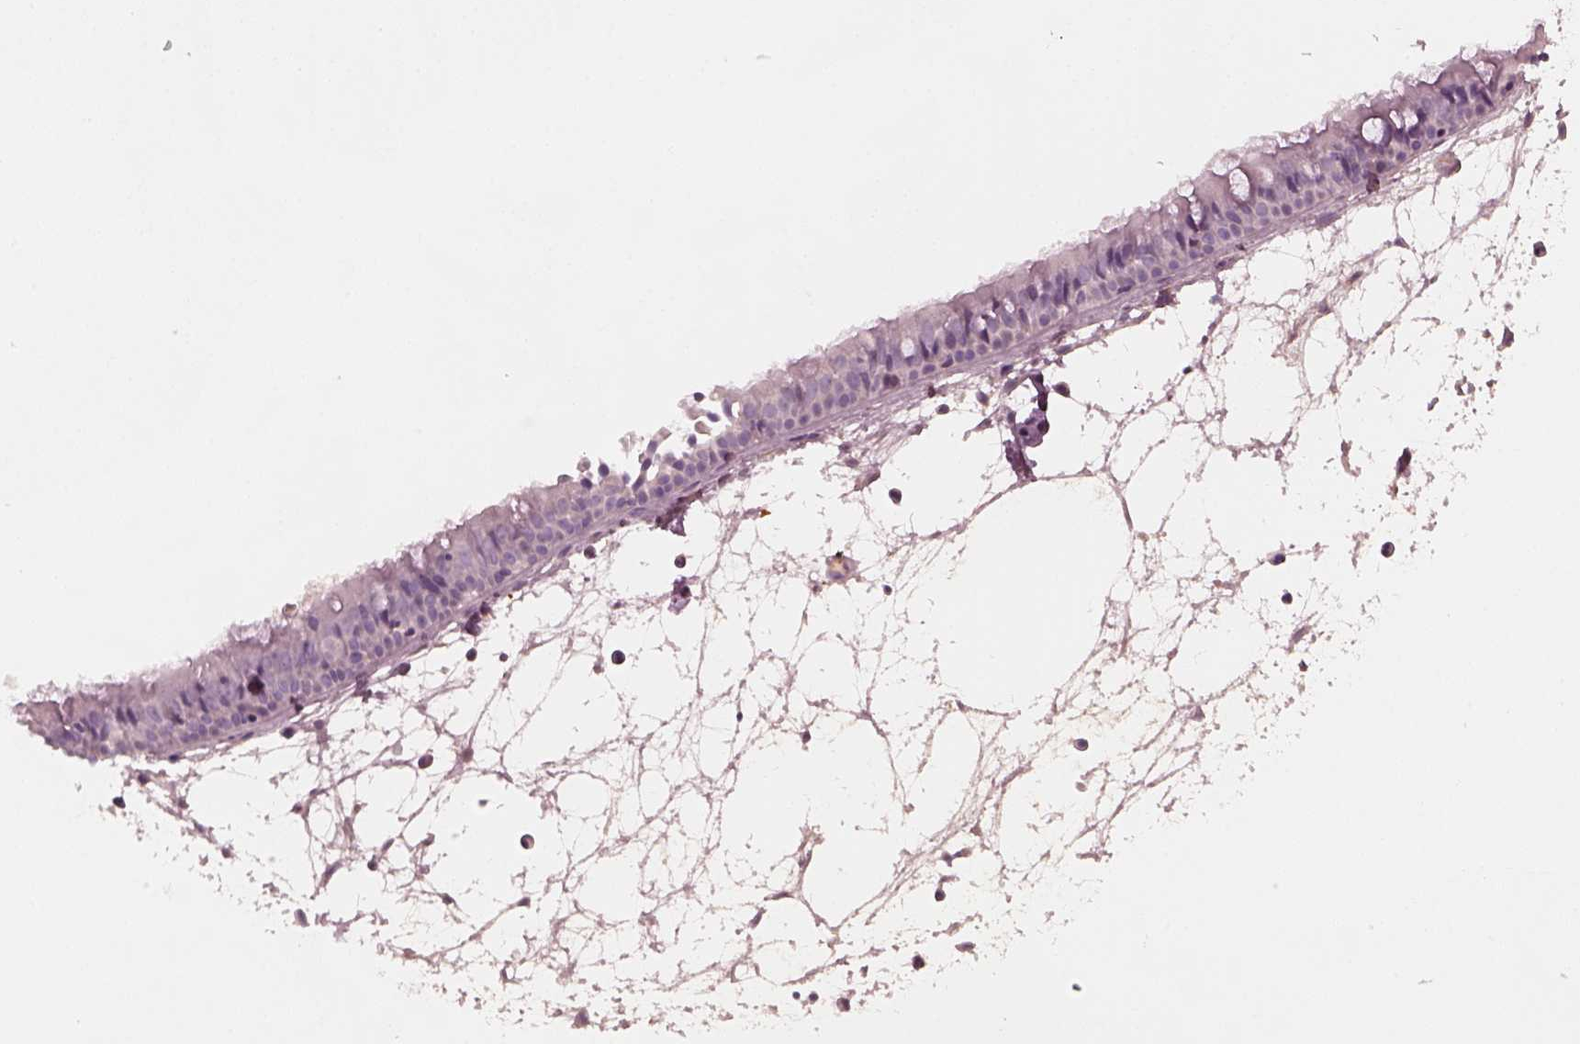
{"staining": {"intensity": "negative", "quantity": "none", "location": "none"}, "tissue": "nasopharynx", "cell_type": "Respiratory epithelial cells", "image_type": "normal", "snomed": [{"axis": "morphology", "description": "Normal tissue, NOS"}, {"axis": "topography", "description": "Nasopharynx"}], "caption": "There is no significant positivity in respiratory epithelial cells of nasopharynx. Nuclei are stained in blue.", "gene": "PORCN", "patient": {"sex": "male", "age": 31}}